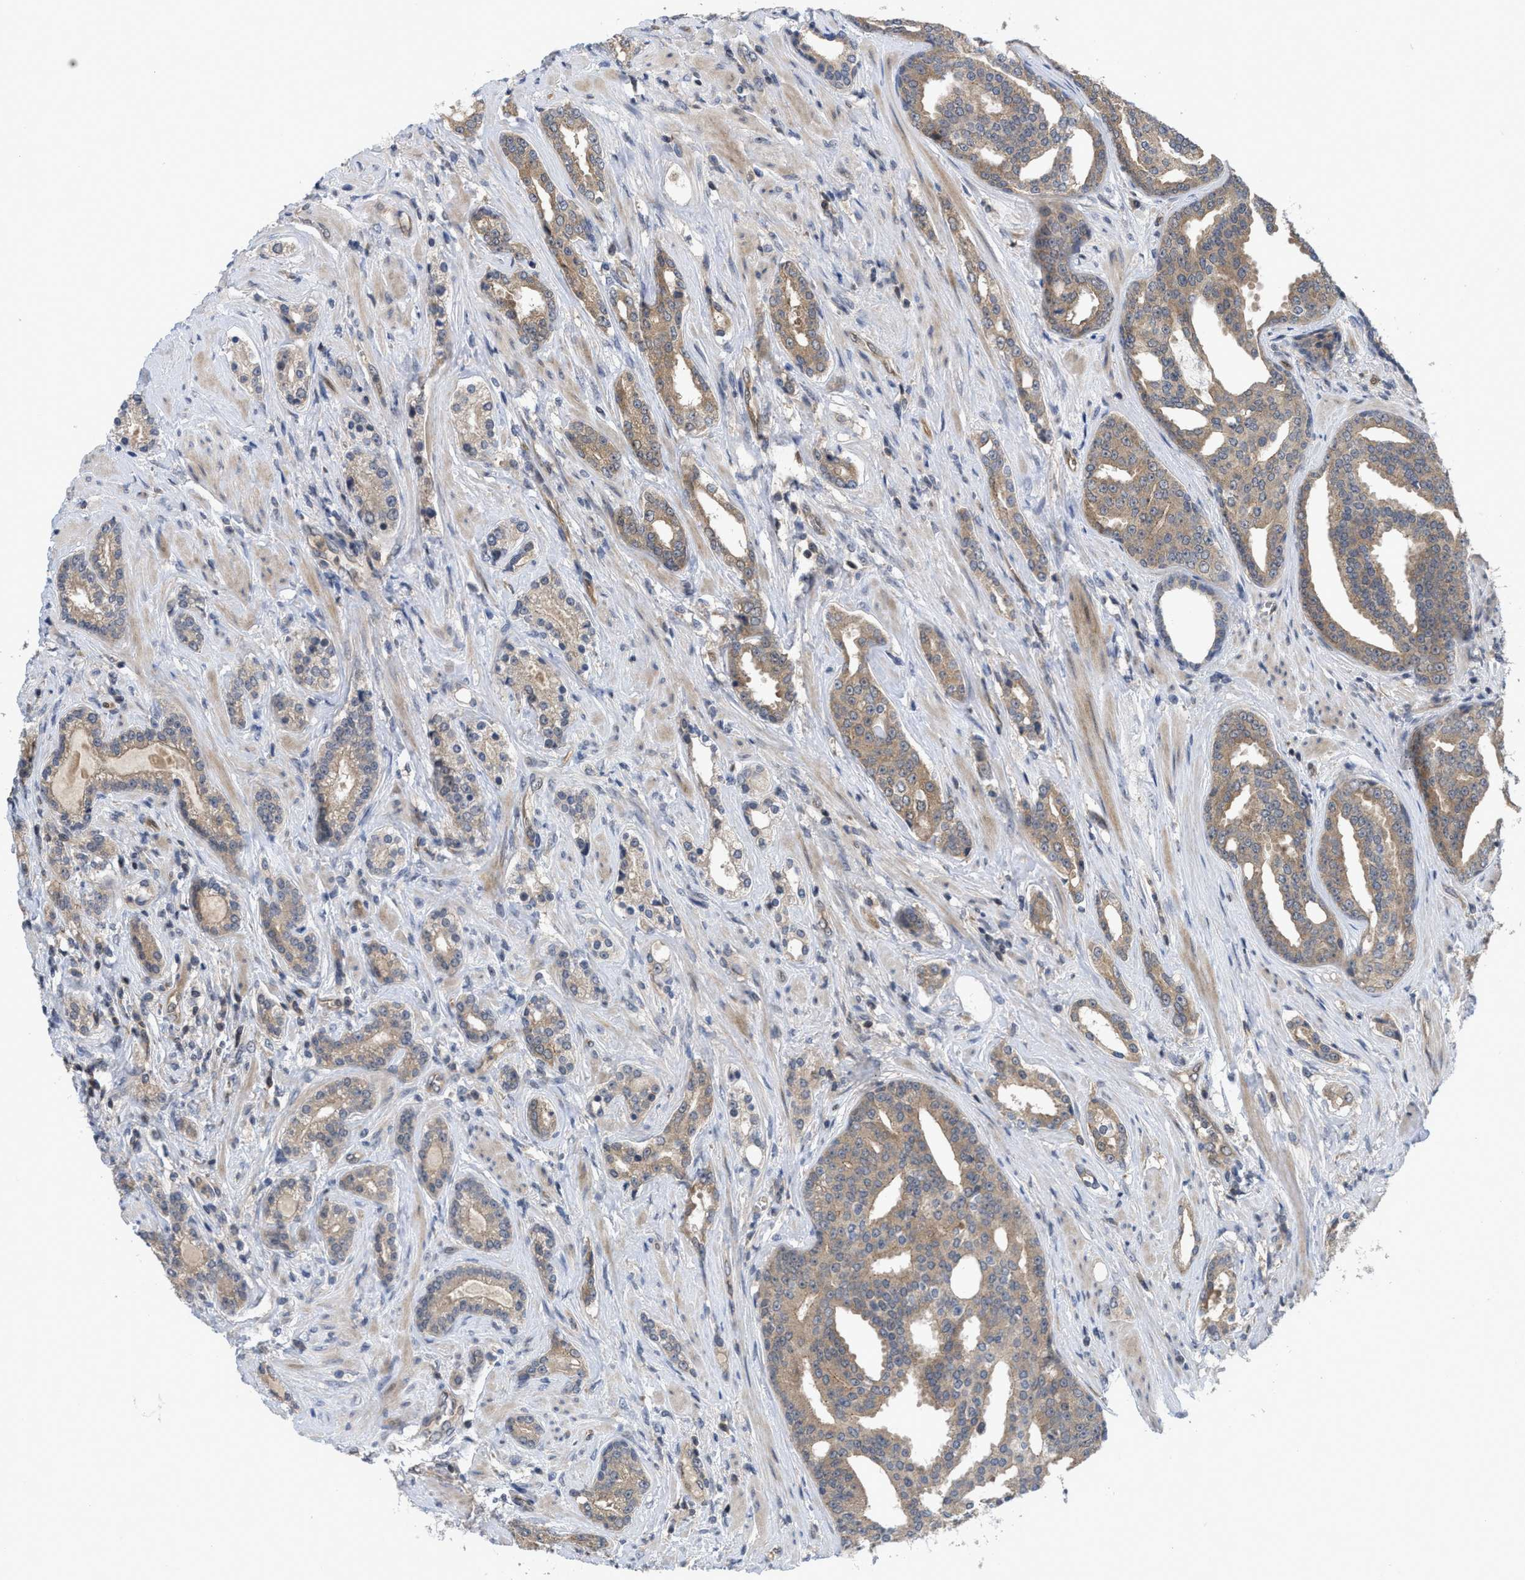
{"staining": {"intensity": "weak", "quantity": ">75%", "location": "cytoplasmic/membranous"}, "tissue": "prostate cancer", "cell_type": "Tumor cells", "image_type": "cancer", "snomed": [{"axis": "morphology", "description": "Adenocarcinoma, High grade"}, {"axis": "topography", "description": "Prostate"}], "caption": "Approximately >75% of tumor cells in prostate adenocarcinoma (high-grade) display weak cytoplasmic/membranous protein positivity as visualized by brown immunohistochemical staining.", "gene": "LDAF1", "patient": {"sex": "male", "age": 71}}